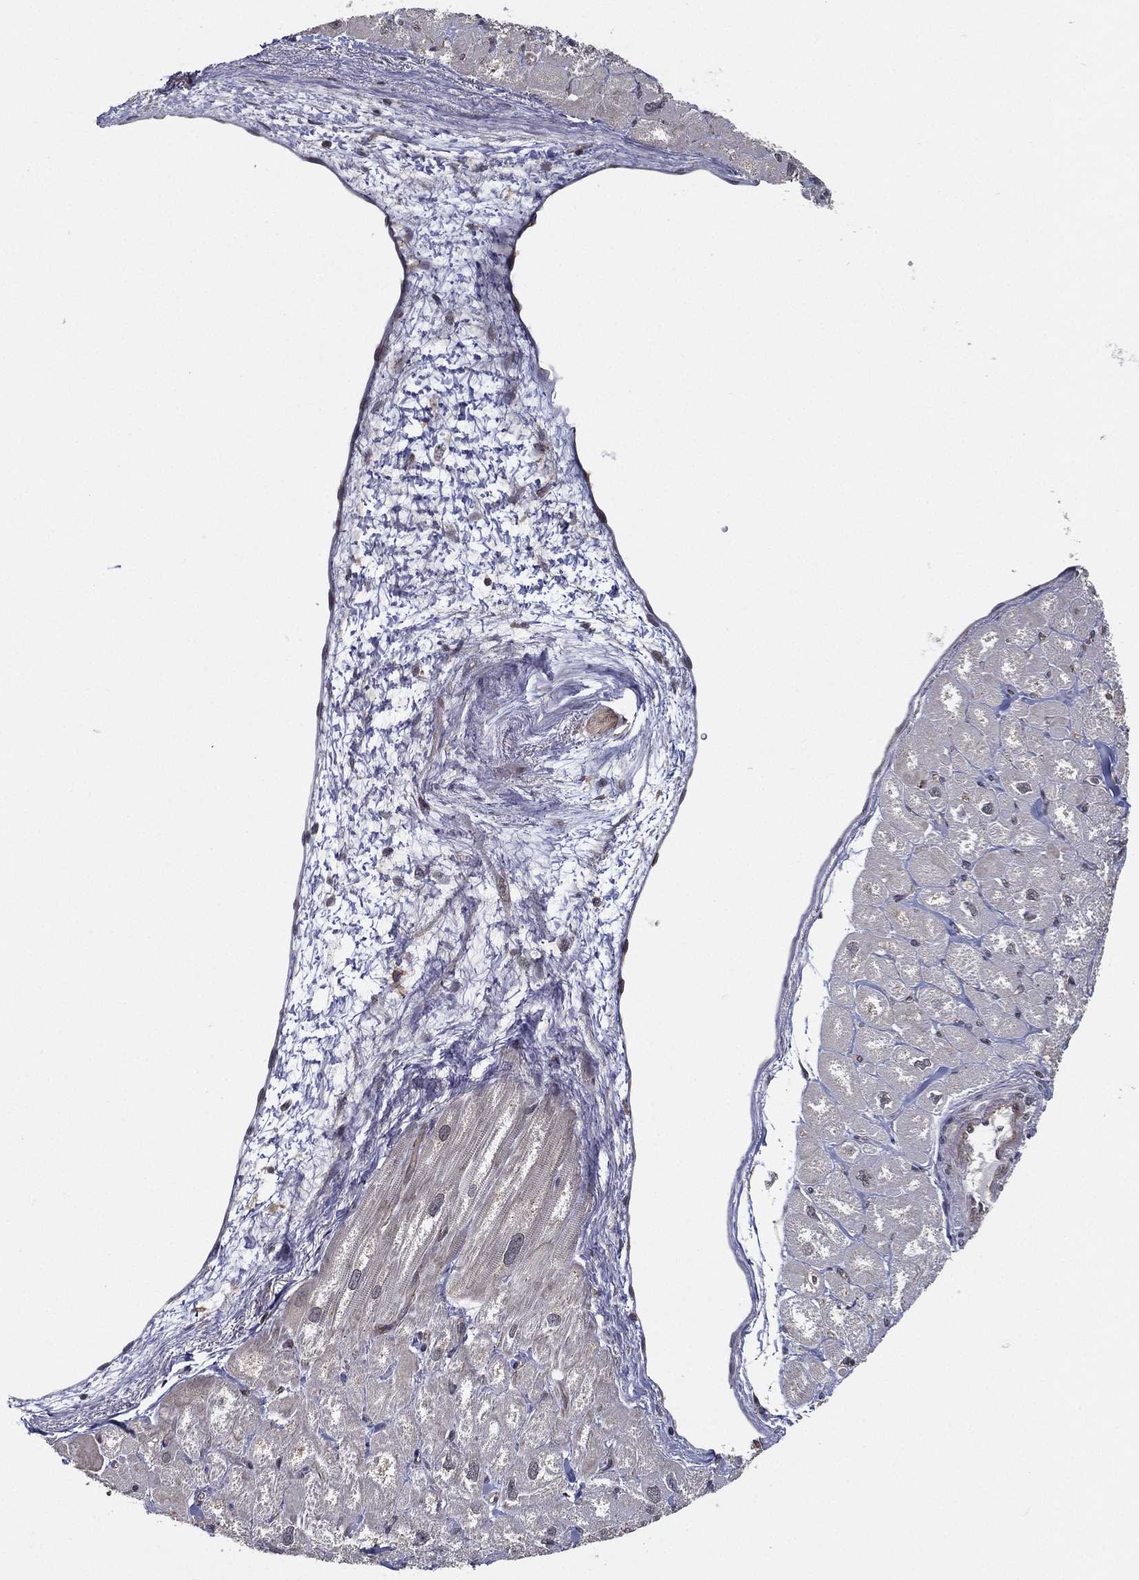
{"staining": {"intensity": "negative", "quantity": "none", "location": "none"}, "tissue": "heart muscle", "cell_type": "Cardiomyocytes", "image_type": "normal", "snomed": [{"axis": "morphology", "description": "Normal tissue, NOS"}, {"axis": "topography", "description": "Heart"}], "caption": "Immunohistochemistry histopathology image of benign heart muscle: heart muscle stained with DAB demonstrates no significant protein positivity in cardiomyocytes.", "gene": "UACA", "patient": {"sex": "male", "age": 55}}